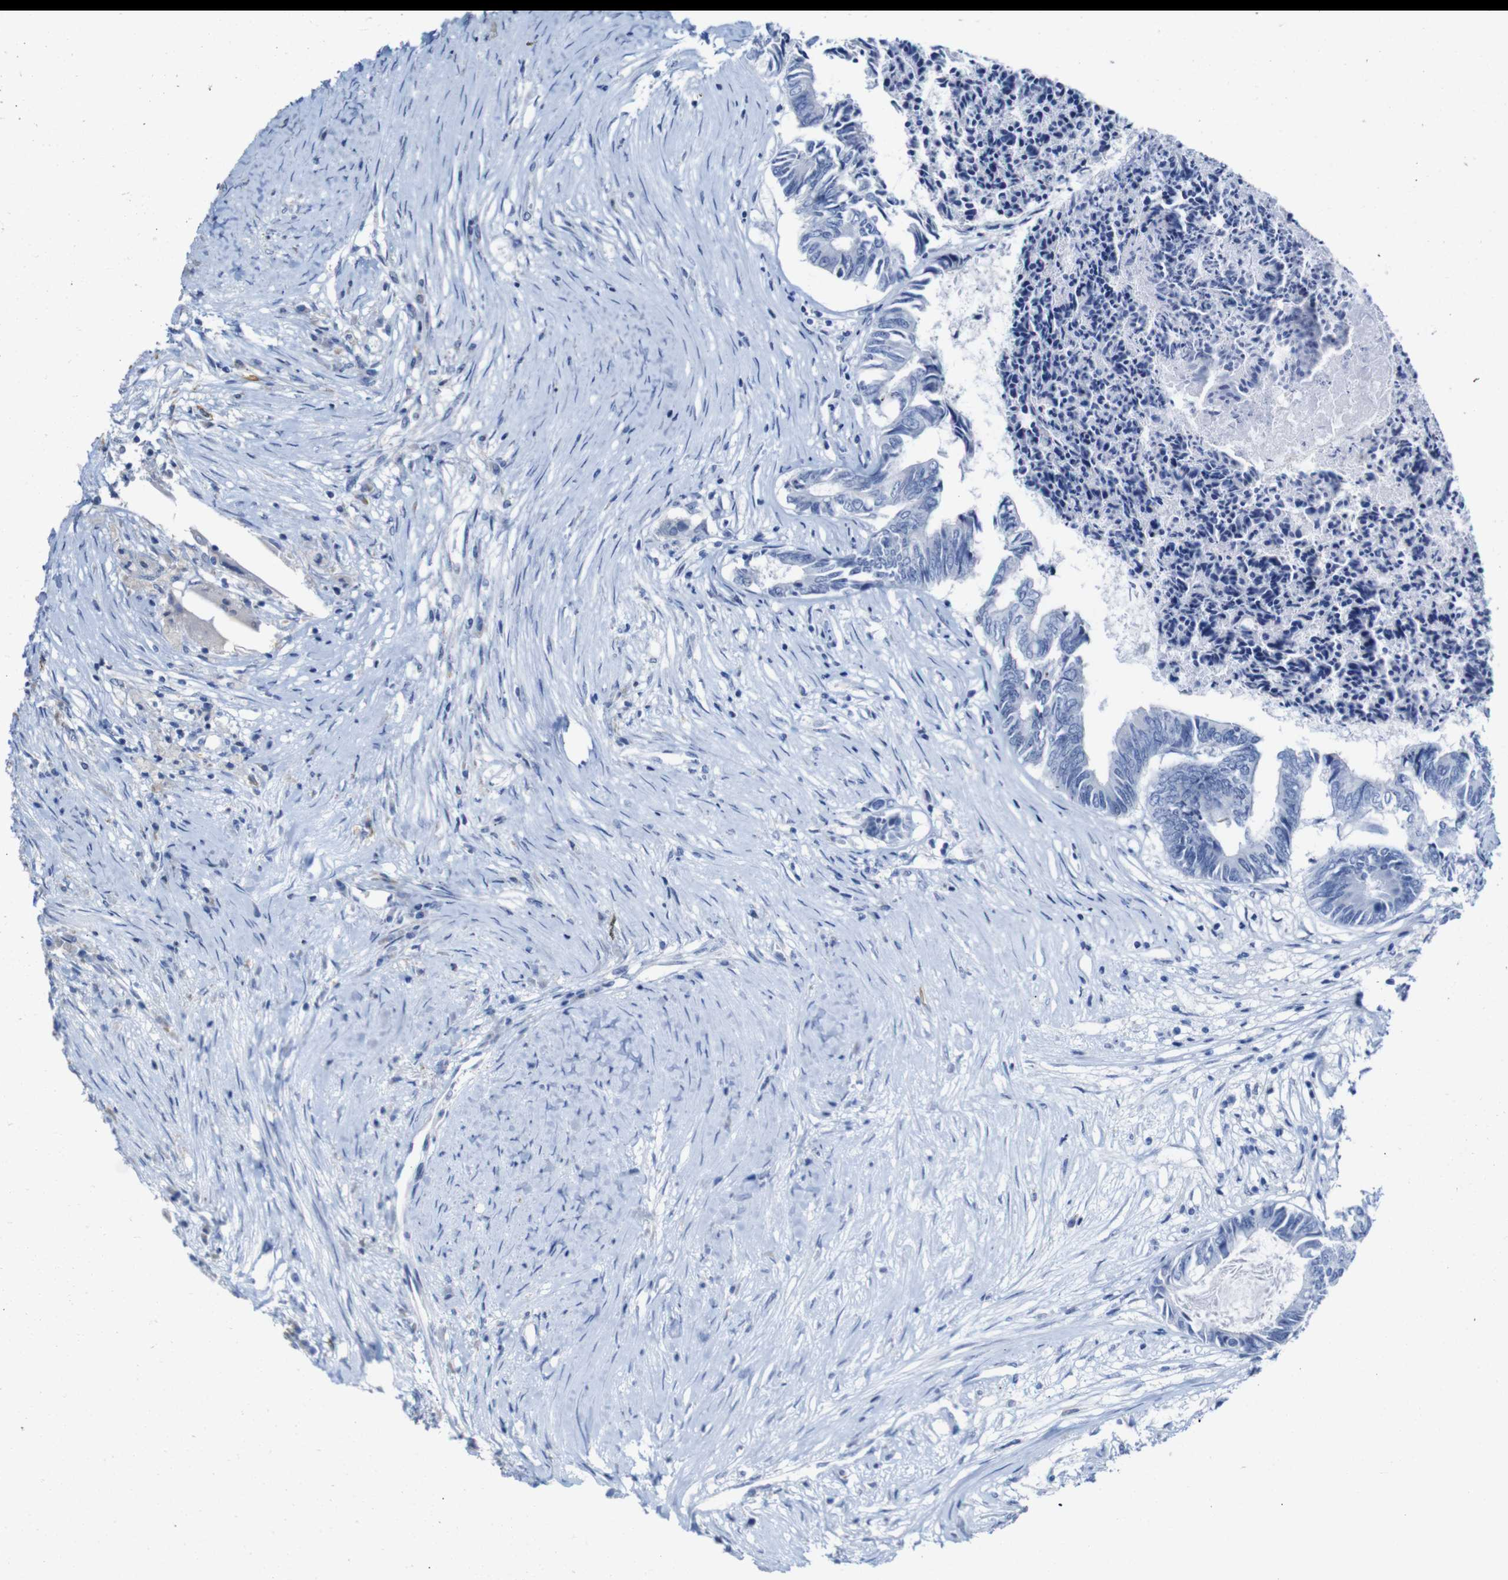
{"staining": {"intensity": "negative", "quantity": "none", "location": "none"}, "tissue": "colorectal cancer", "cell_type": "Tumor cells", "image_type": "cancer", "snomed": [{"axis": "morphology", "description": "Adenocarcinoma, NOS"}, {"axis": "topography", "description": "Rectum"}], "caption": "Tumor cells are negative for protein expression in human colorectal adenocarcinoma.", "gene": "TCEAL9", "patient": {"sex": "male", "age": 63}}